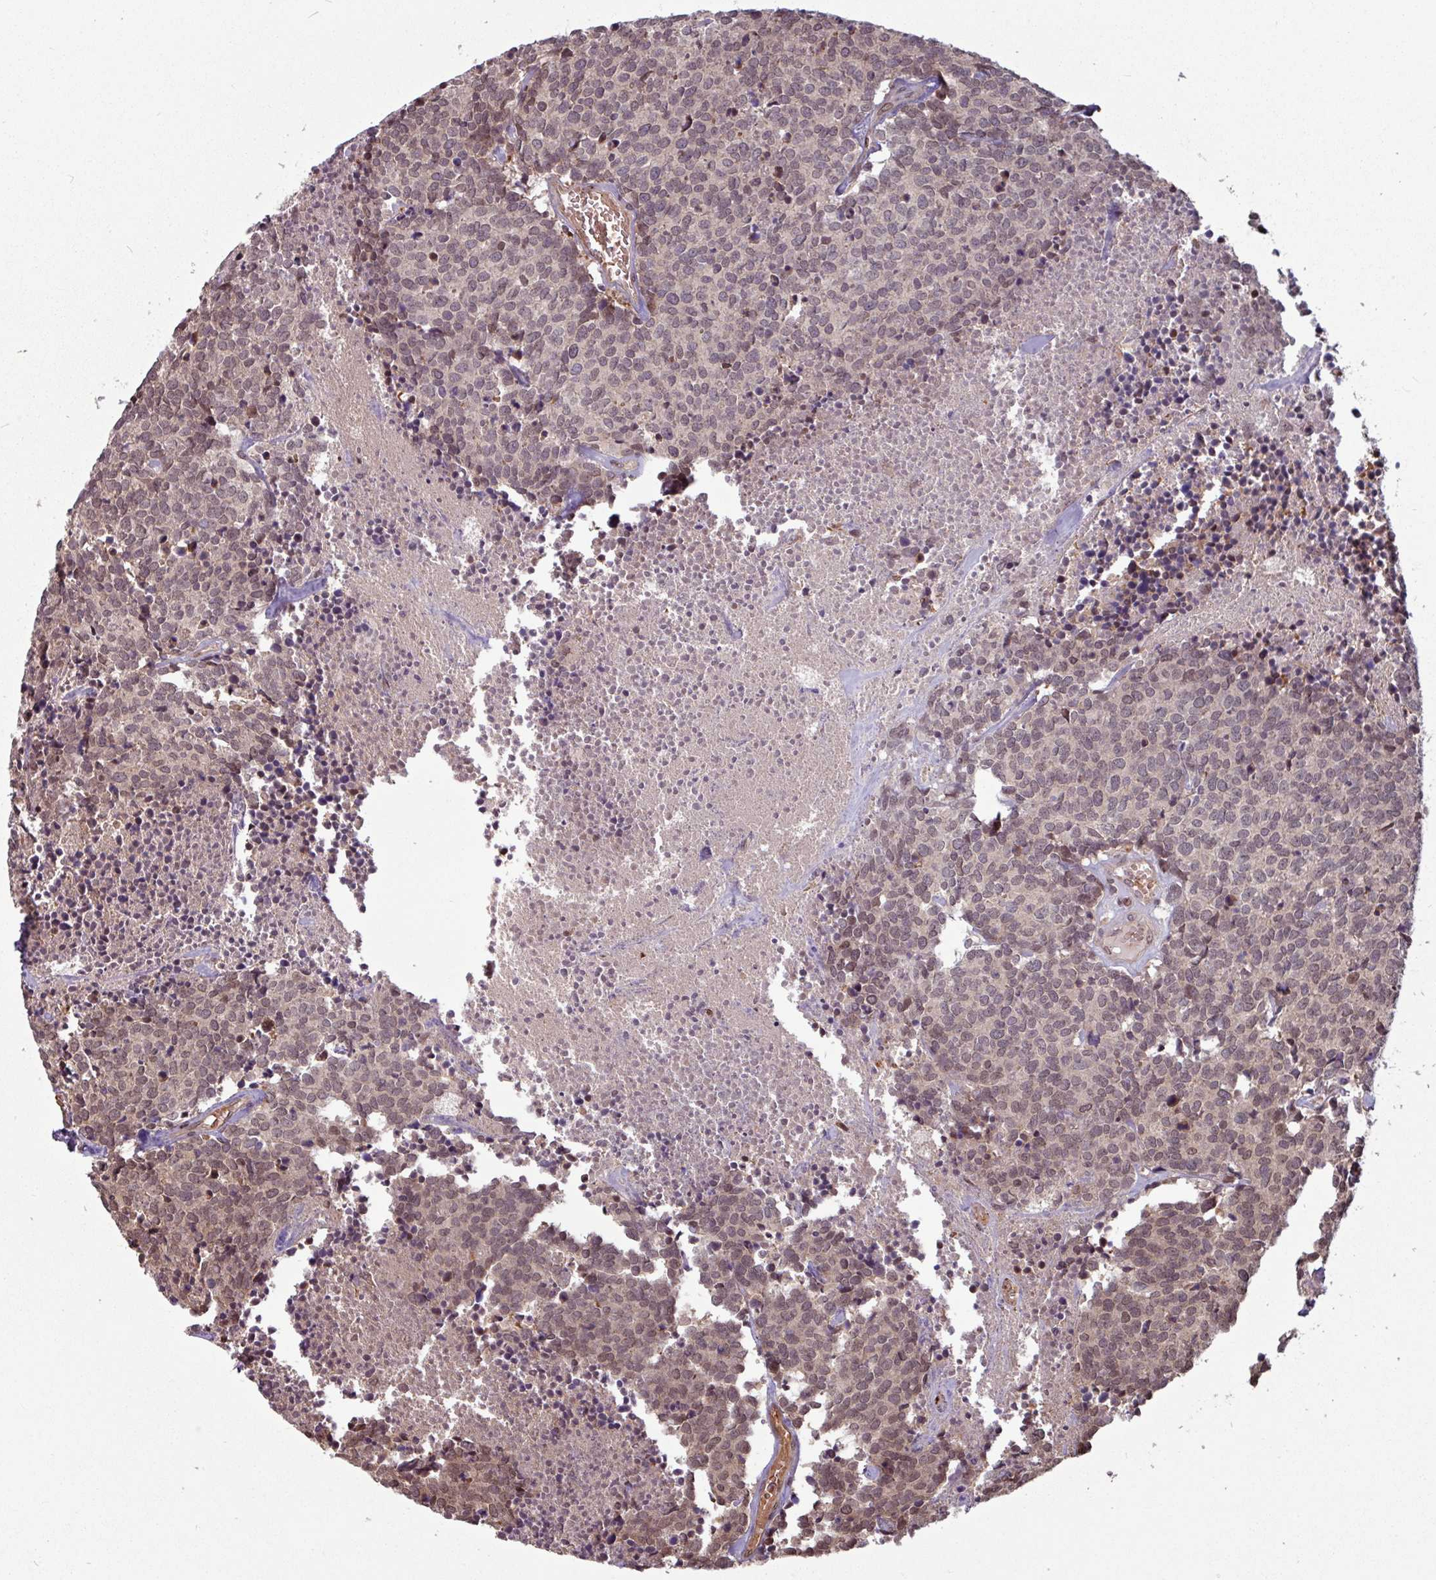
{"staining": {"intensity": "weak", "quantity": "25%-75%", "location": "cytoplasmic/membranous,nuclear"}, "tissue": "carcinoid", "cell_type": "Tumor cells", "image_type": "cancer", "snomed": [{"axis": "morphology", "description": "Carcinoid, malignant, NOS"}, {"axis": "topography", "description": "Skin"}], "caption": "This micrograph exhibits immunohistochemistry staining of carcinoid, with low weak cytoplasmic/membranous and nuclear positivity in about 25%-75% of tumor cells.", "gene": "RBM4B", "patient": {"sex": "female", "age": 79}}